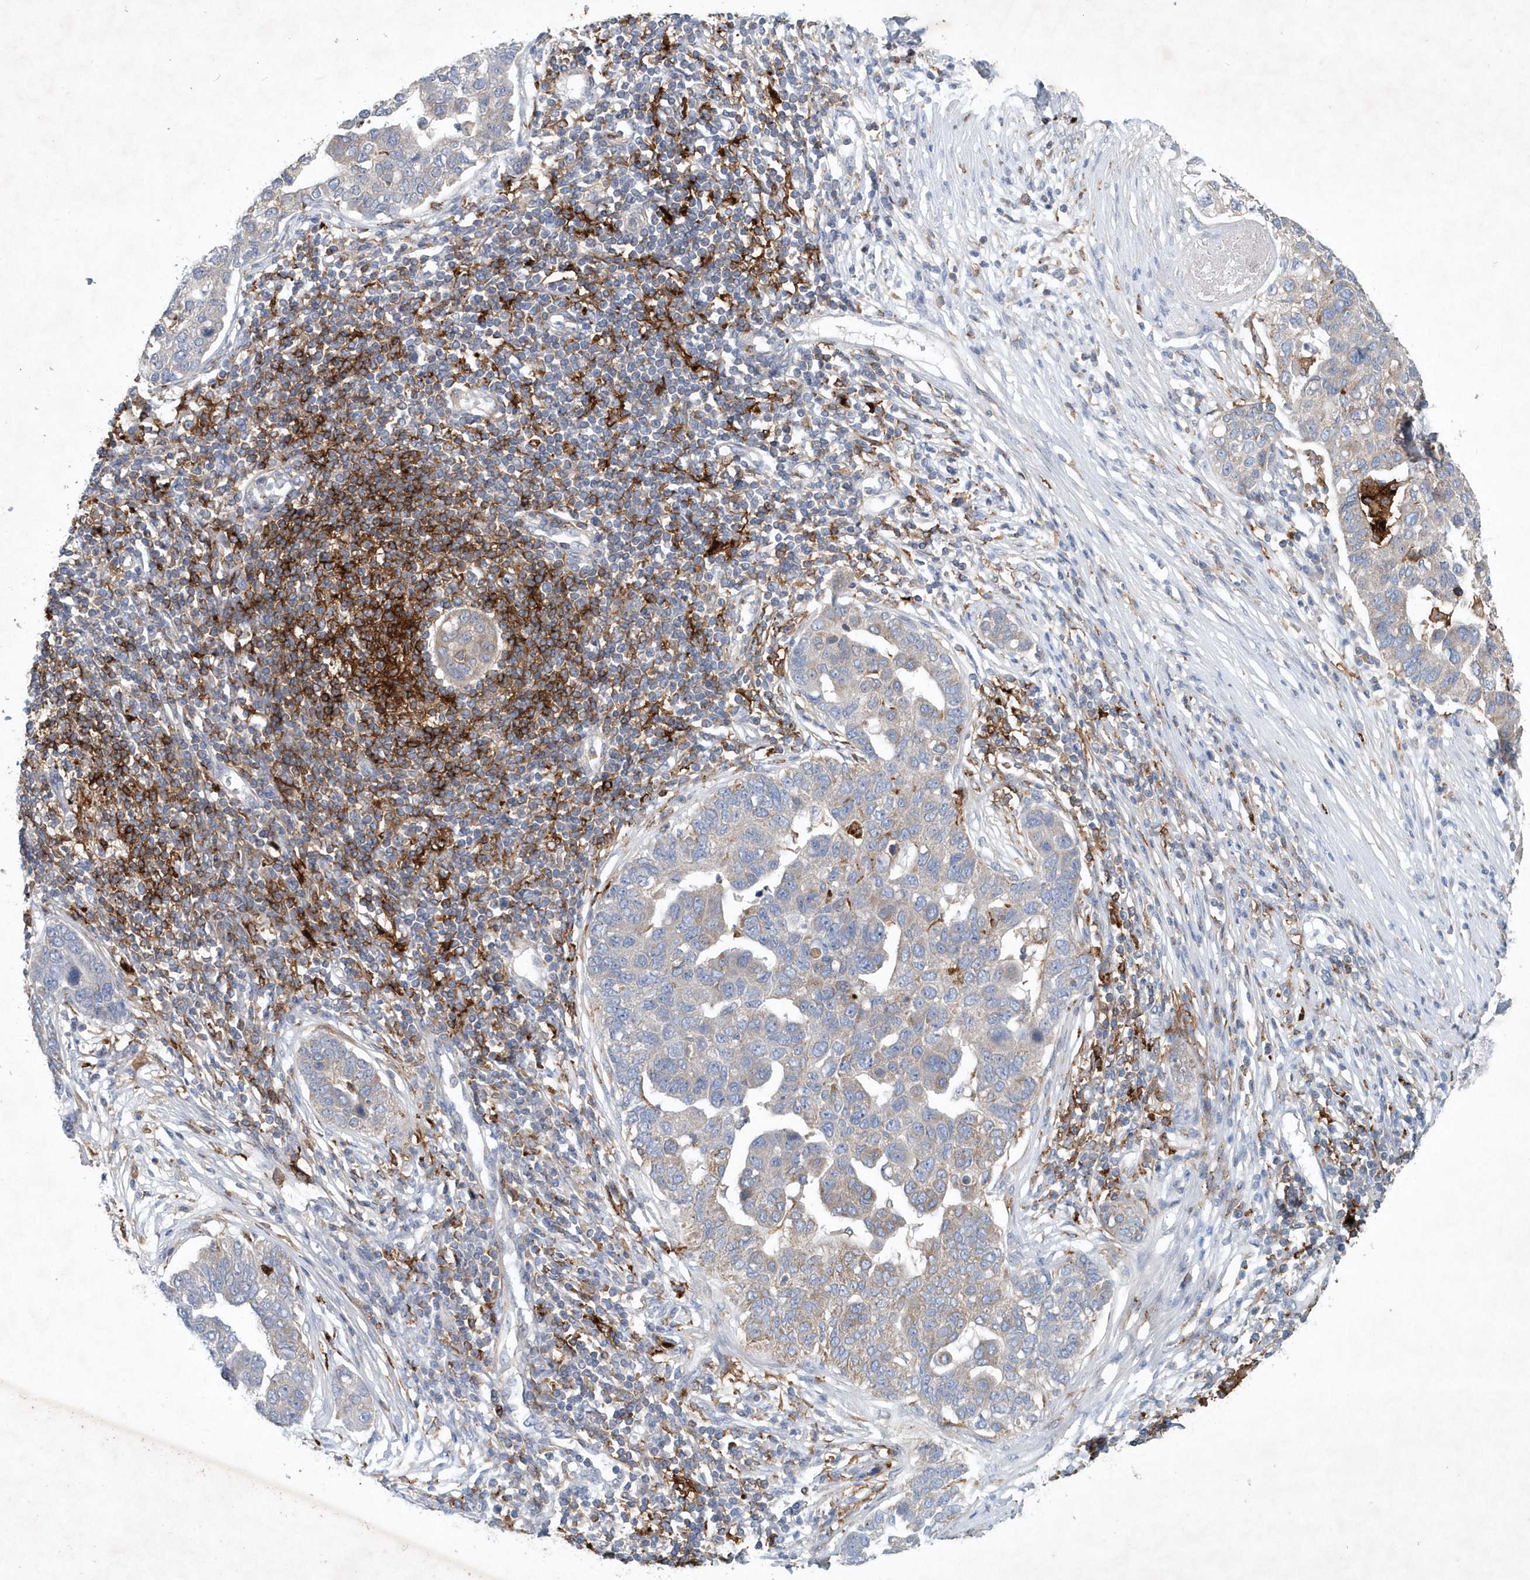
{"staining": {"intensity": "weak", "quantity": "<25%", "location": "cytoplasmic/membranous"}, "tissue": "pancreatic cancer", "cell_type": "Tumor cells", "image_type": "cancer", "snomed": [{"axis": "morphology", "description": "Adenocarcinoma, NOS"}, {"axis": "topography", "description": "Pancreas"}], "caption": "Tumor cells show no significant protein staining in pancreatic cancer (adenocarcinoma).", "gene": "P2RY10", "patient": {"sex": "female", "age": 61}}